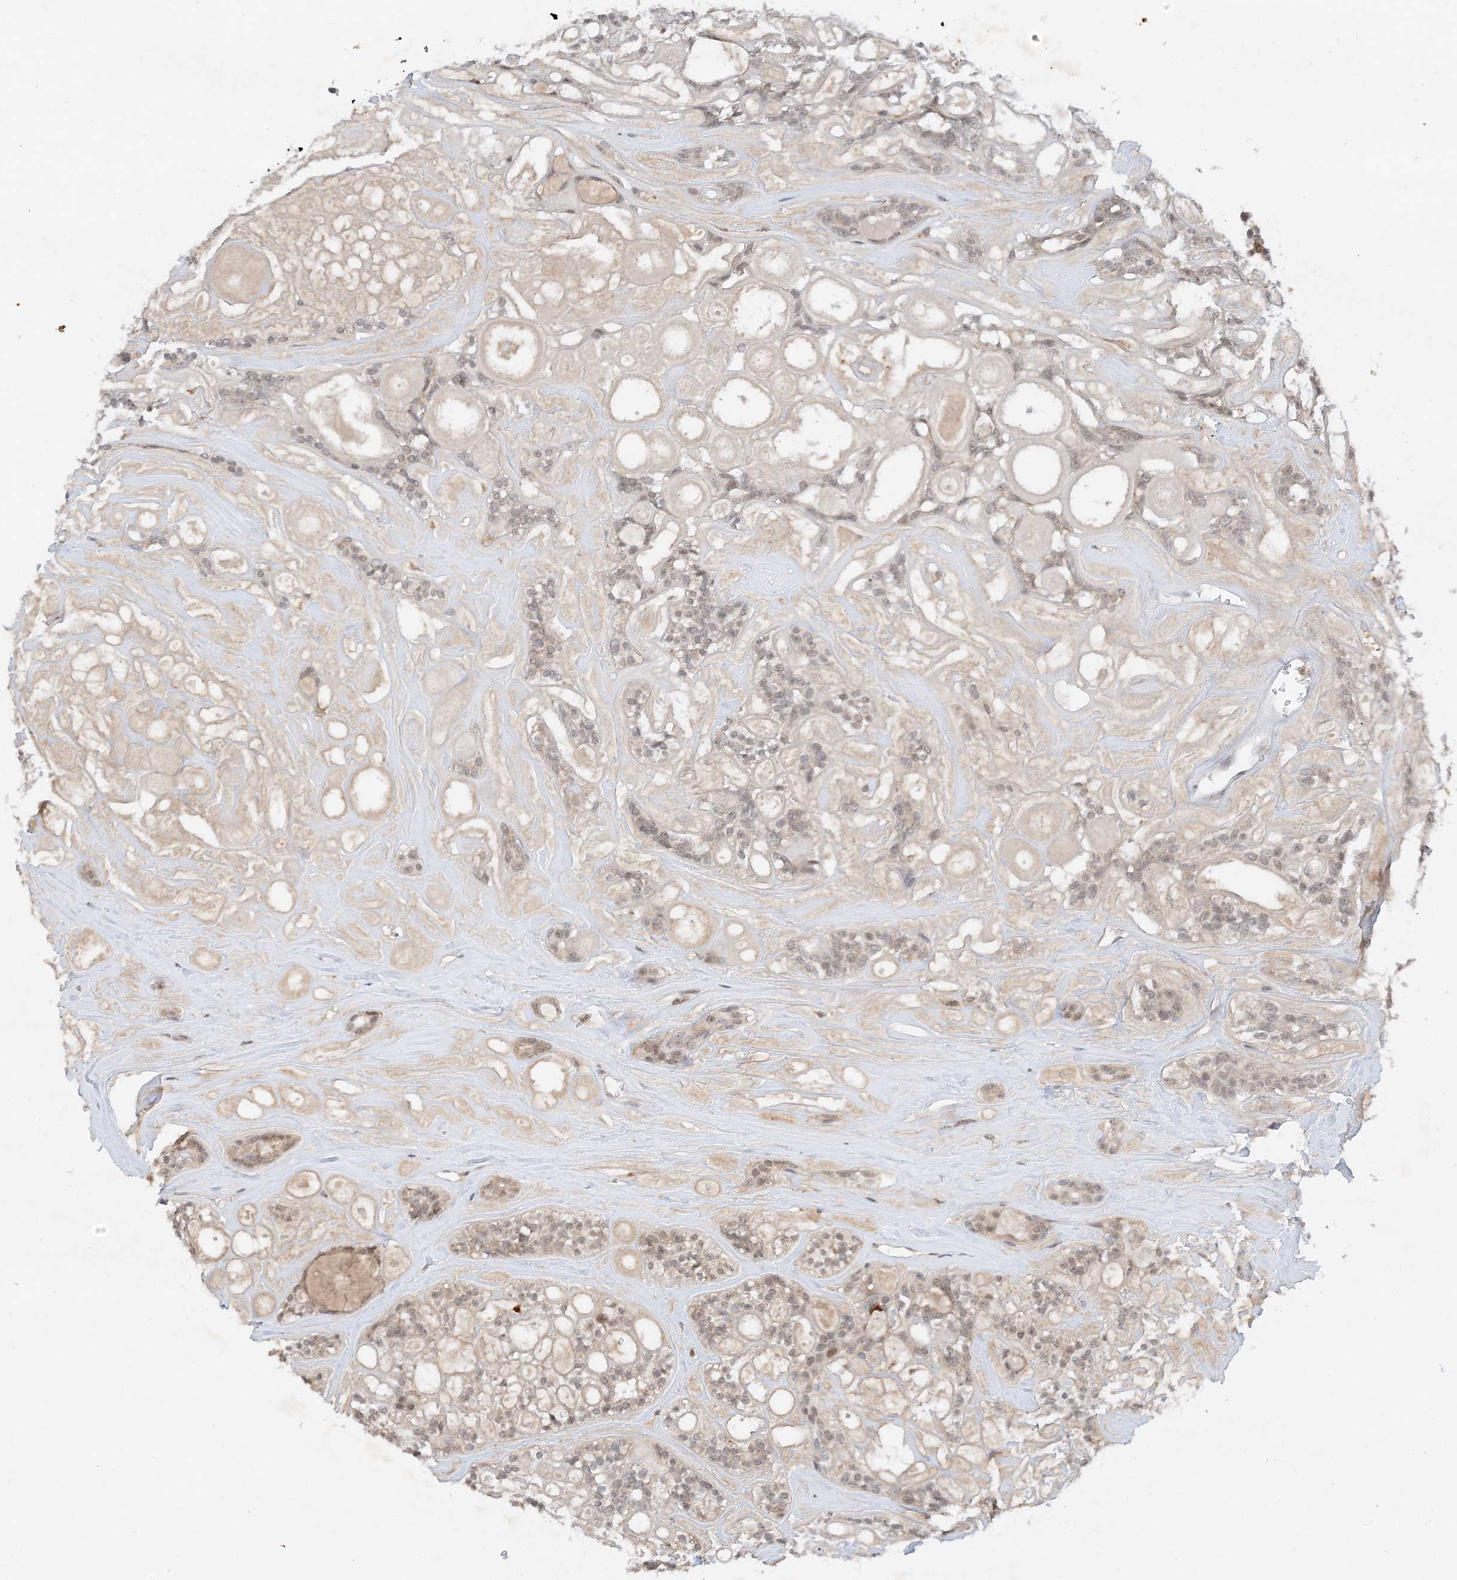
{"staining": {"intensity": "weak", "quantity": "<25%", "location": "nuclear"}, "tissue": "head and neck cancer", "cell_type": "Tumor cells", "image_type": "cancer", "snomed": [{"axis": "morphology", "description": "Adenocarcinoma, NOS"}, {"axis": "topography", "description": "Head-Neck"}], "caption": "Protein analysis of head and neck cancer exhibits no significant staining in tumor cells.", "gene": "MAST3", "patient": {"sex": "male", "age": 66}}